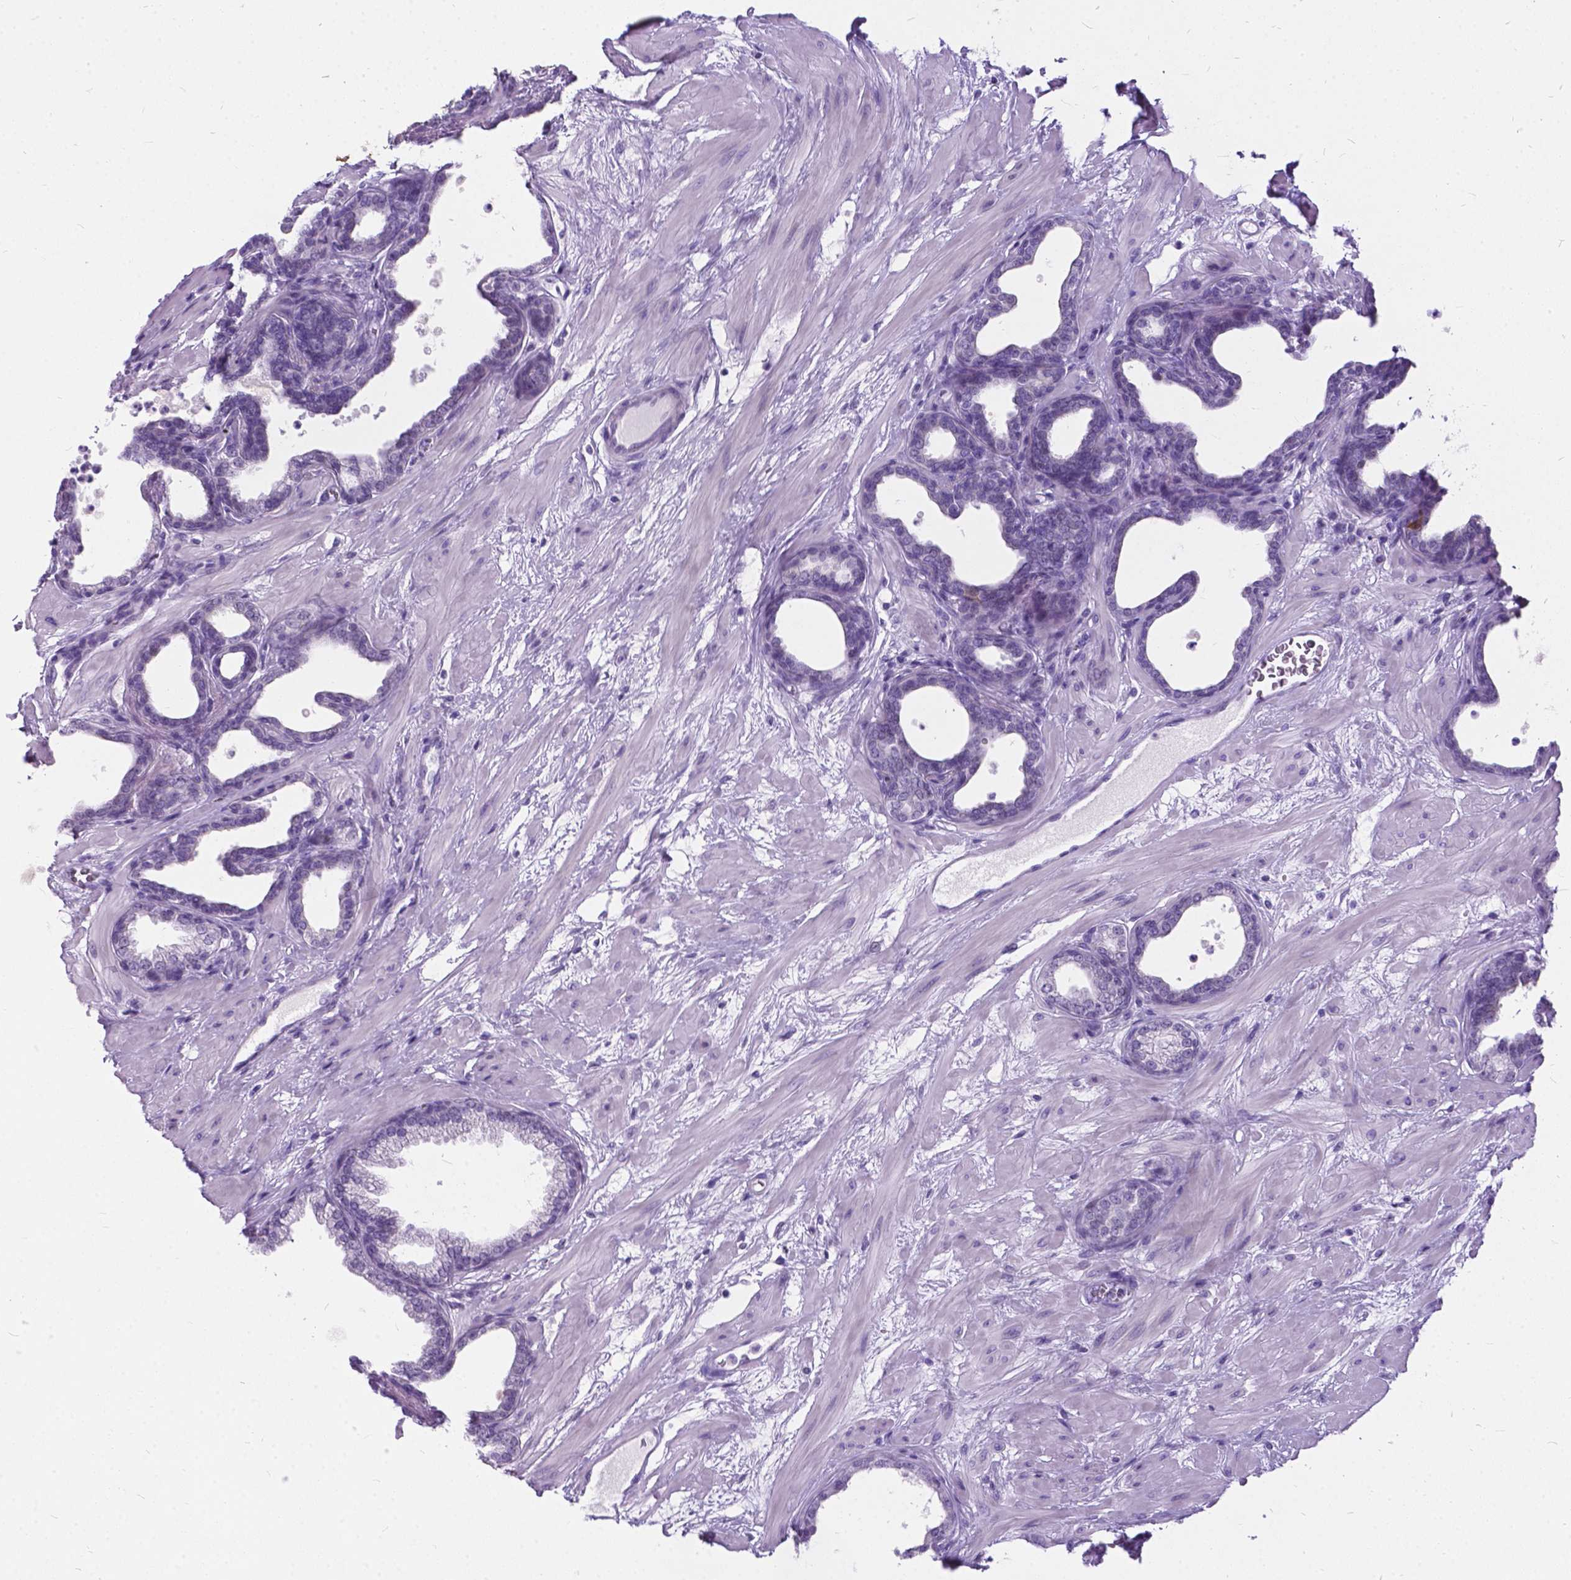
{"staining": {"intensity": "negative", "quantity": "none", "location": "none"}, "tissue": "prostate", "cell_type": "Glandular cells", "image_type": "normal", "snomed": [{"axis": "morphology", "description": "Normal tissue, NOS"}, {"axis": "topography", "description": "Prostate"}], "caption": "Immunohistochemistry (IHC) photomicrograph of normal human prostate stained for a protein (brown), which displays no staining in glandular cells. The staining was performed using DAB (3,3'-diaminobenzidine) to visualize the protein expression in brown, while the nuclei were stained in blue with hematoxylin (Magnification: 20x).", "gene": "BSND", "patient": {"sex": "male", "age": 37}}